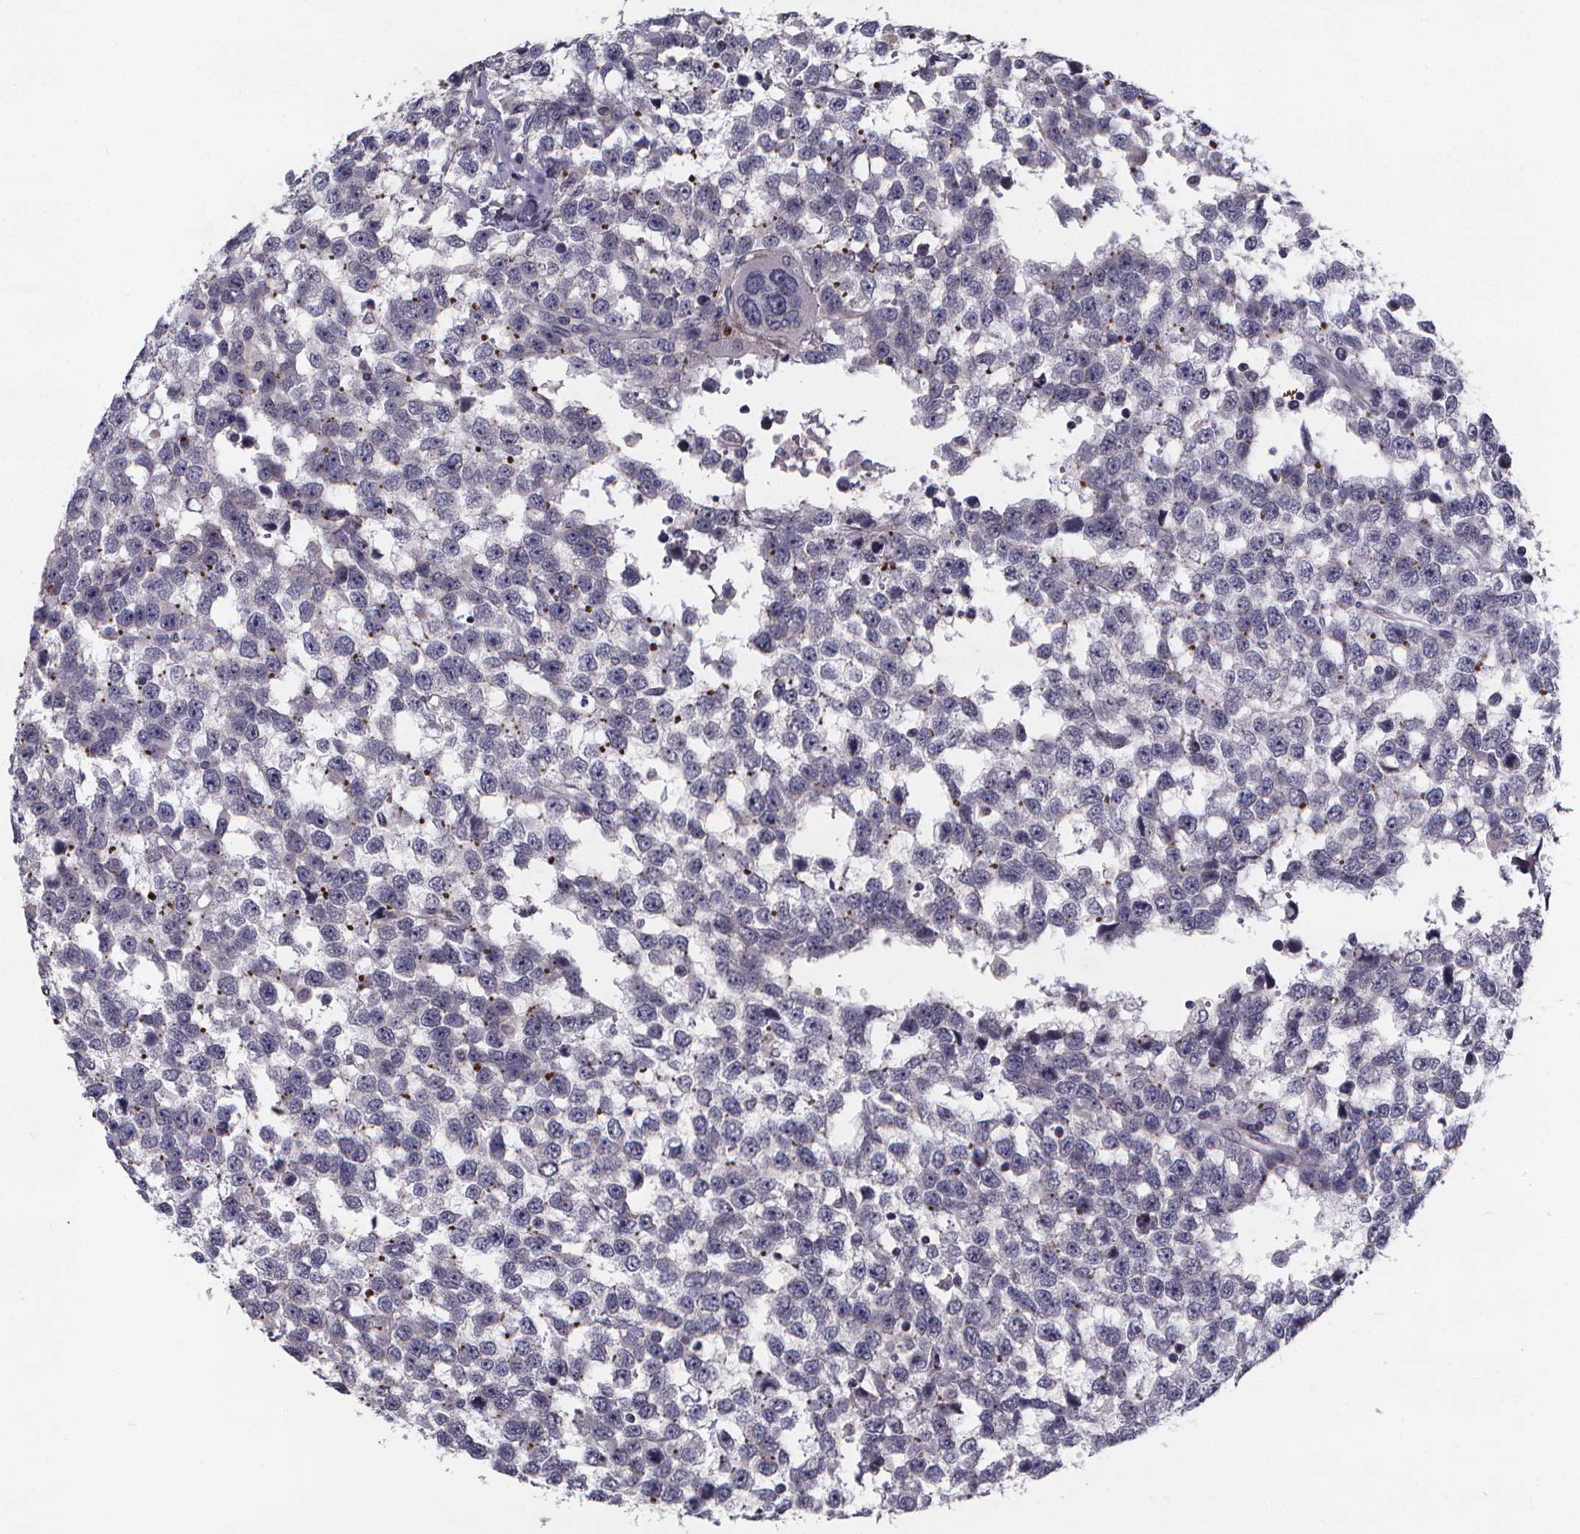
{"staining": {"intensity": "negative", "quantity": "none", "location": "none"}, "tissue": "testis cancer", "cell_type": "Tumor cells", "image_type": "cancer", "snomed": [{"axis": "morphology", "description": "Seminoma, NOS"}, {"axis": "topography", "description": "Testis"}], "caption": "High magnification brightfield microscopy of testis cancer stained with DAB (3,3'-diaminobenzidine) (brown) and counterstained with hematoxylin (blue): tumor cells show no significant staining. (Stains: DAB (3,3'-diaminobenzidine) immunohistochemistry with hematoxylin counter stain, Microscopy: brightfield microscopy at high magnification).", "gene": "FBXW2", "patient": {"sex": "male", "age": 34}}